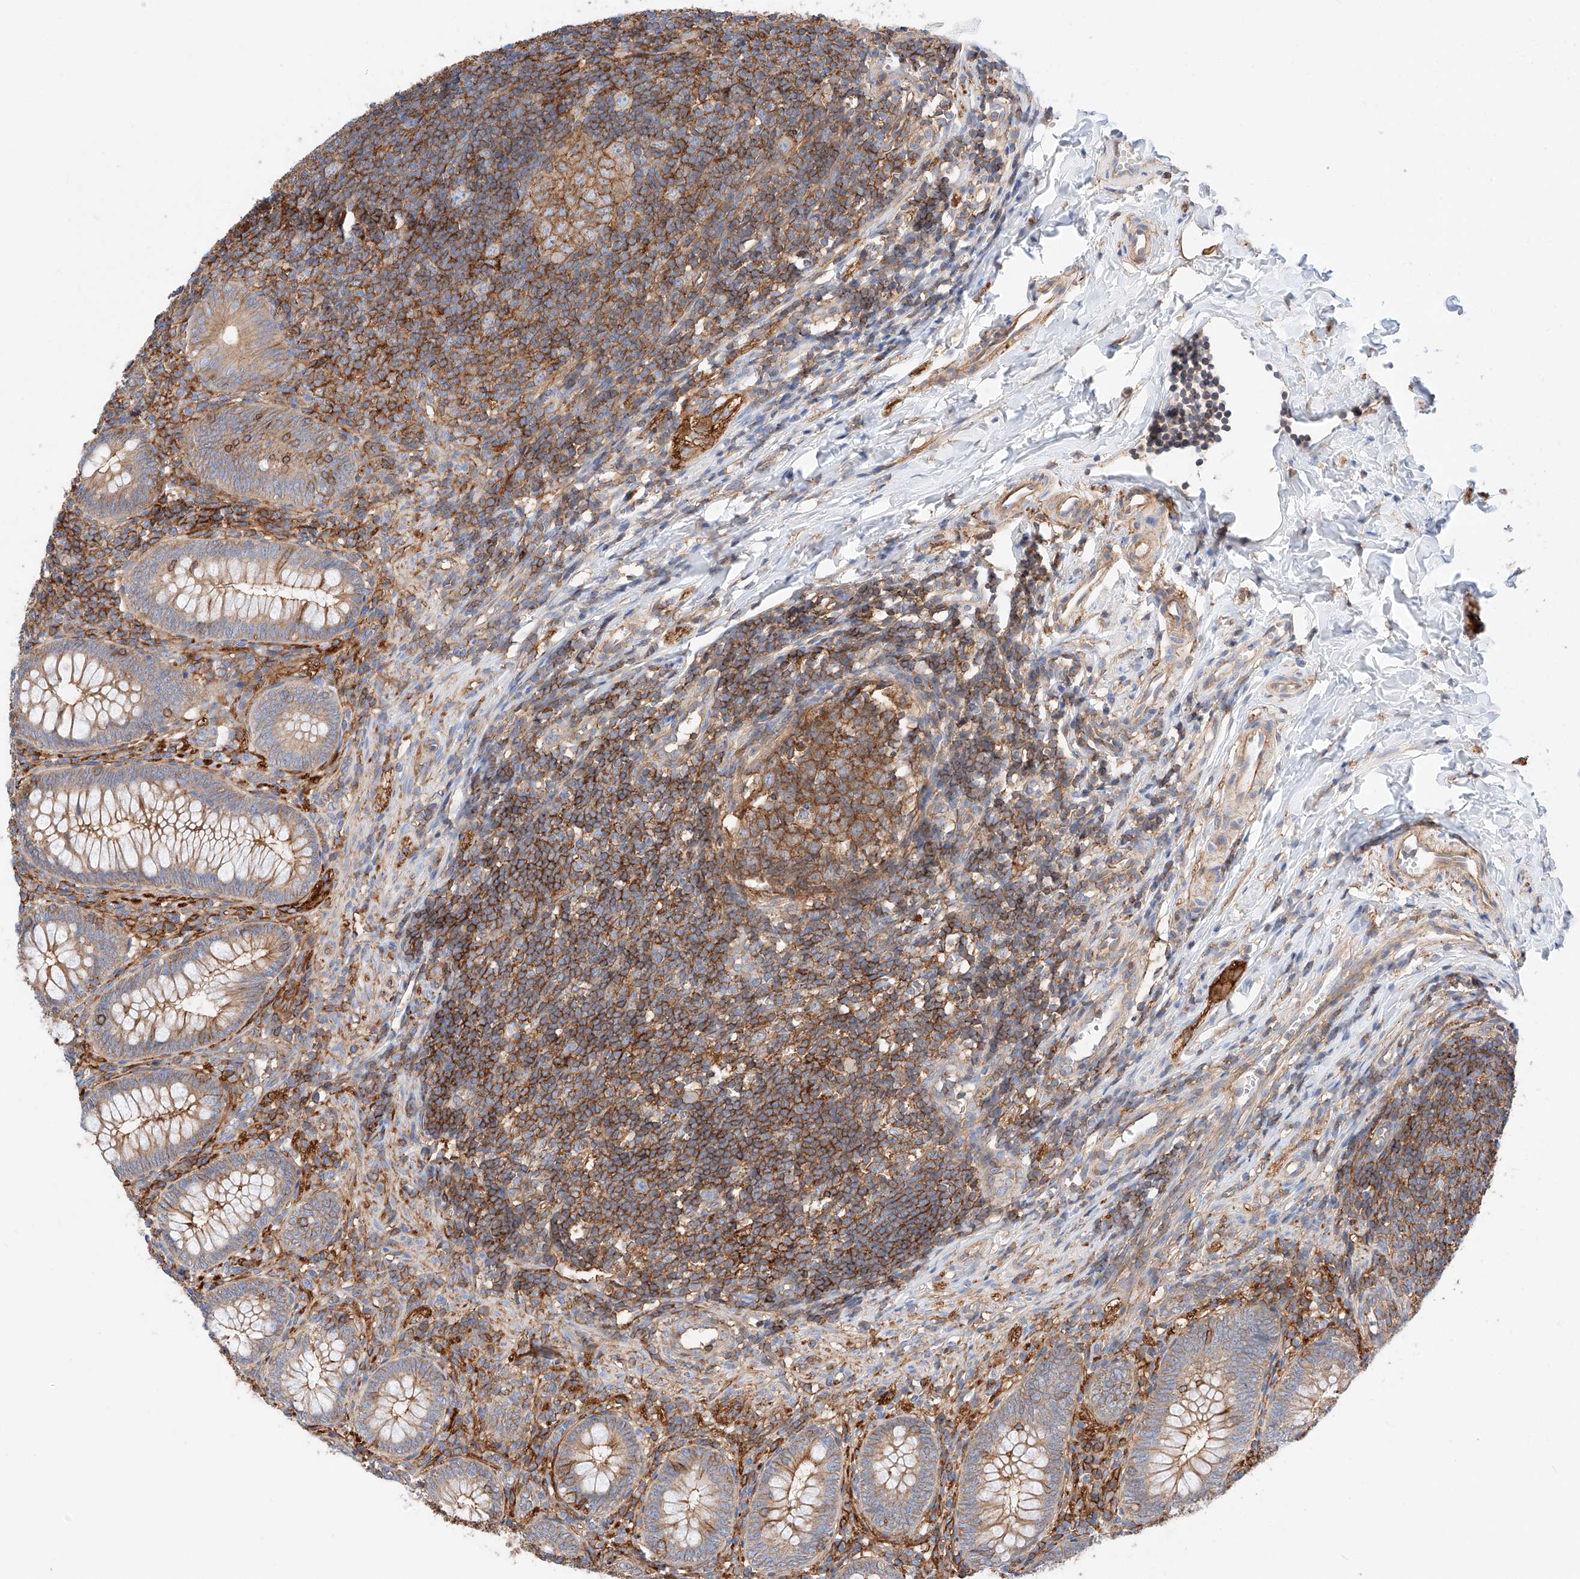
{"staining": {"intensity": "moderate", "quantity": ">75%", "location": "cytoplasmic/membranous"}, "tissue": "appendix", "cell_type": "Glandular cells", "image_type": "normal", "snomed": [{"axis": "morphology", "description": "Normal tissue, NOS"}, {"axis": "topography", "description": "Appendix"}], "caption": "An IHC histopathology image of benign tissue is shown. Protein staining in brown labels moderate cytoplasmic/membranous positivity in appendix within glandular cells.", "gene": "ENSG00000259132", "patient": {"sex": "male", "age": 14}}